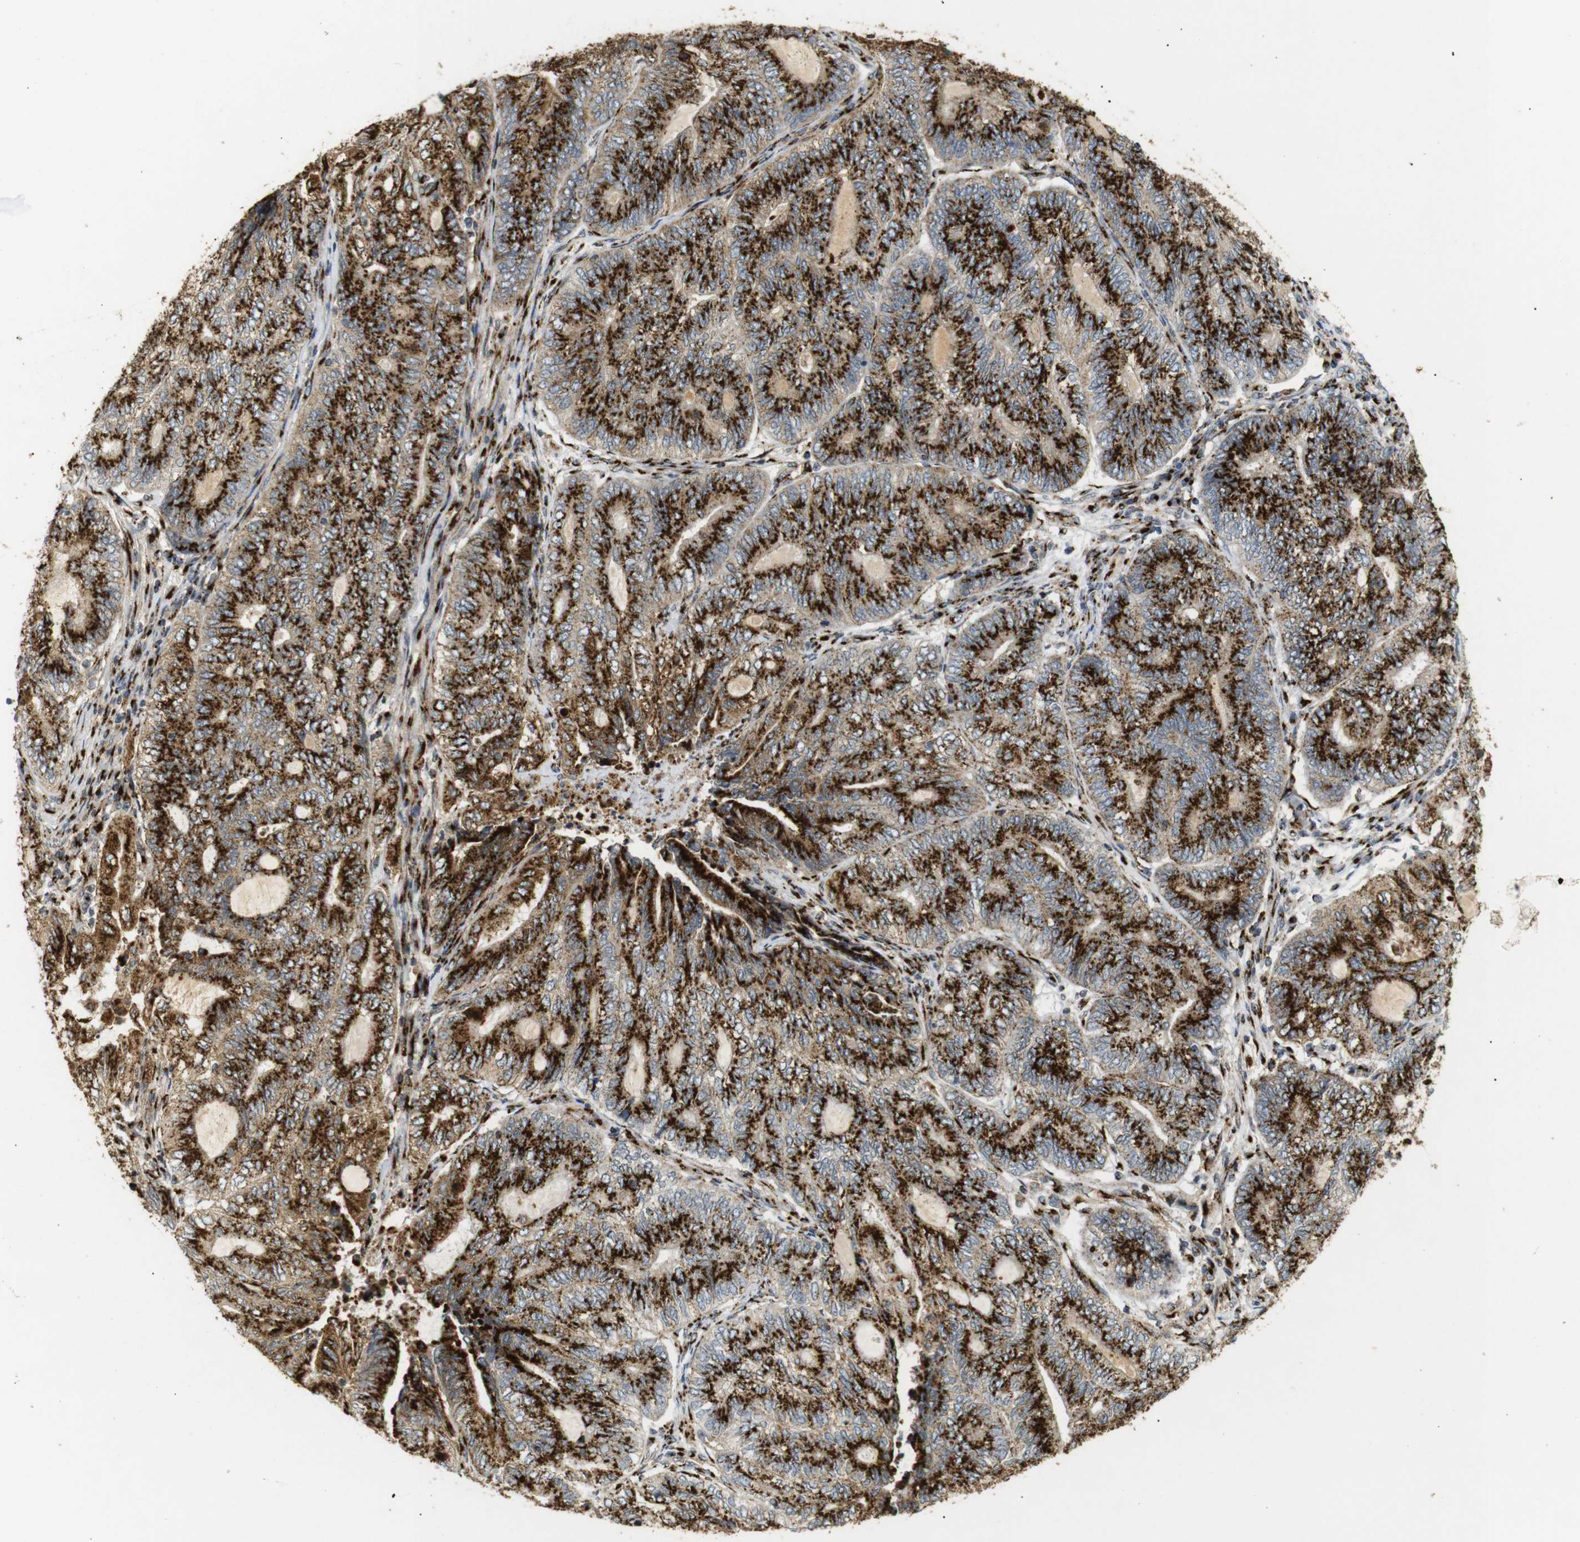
{"staining": {"intensity": "strong", "quantity": ">75%", "location": "cytoplasmic/membranous"}, "tissue": "endometrial cancer", "cell_type": "Tumor cells", "image_type": "cancer", "snomed": [{"axis": "morphology", "description": "Adenocarcinoma, NOS"}, {"axis": "topography", "description": "Uterus"}, {"axis": "topography", "description": "Endometrium"}], "caption": "A brown stain labels strong cytoplasmic/membranous expression of a protein in human endometrial cancer tumor cells. (brown staining indicates protein expression, while blue staining denotes nuclei).", "gene": "TGOLN2", "patient": {"sex": "female", "age": 70}}